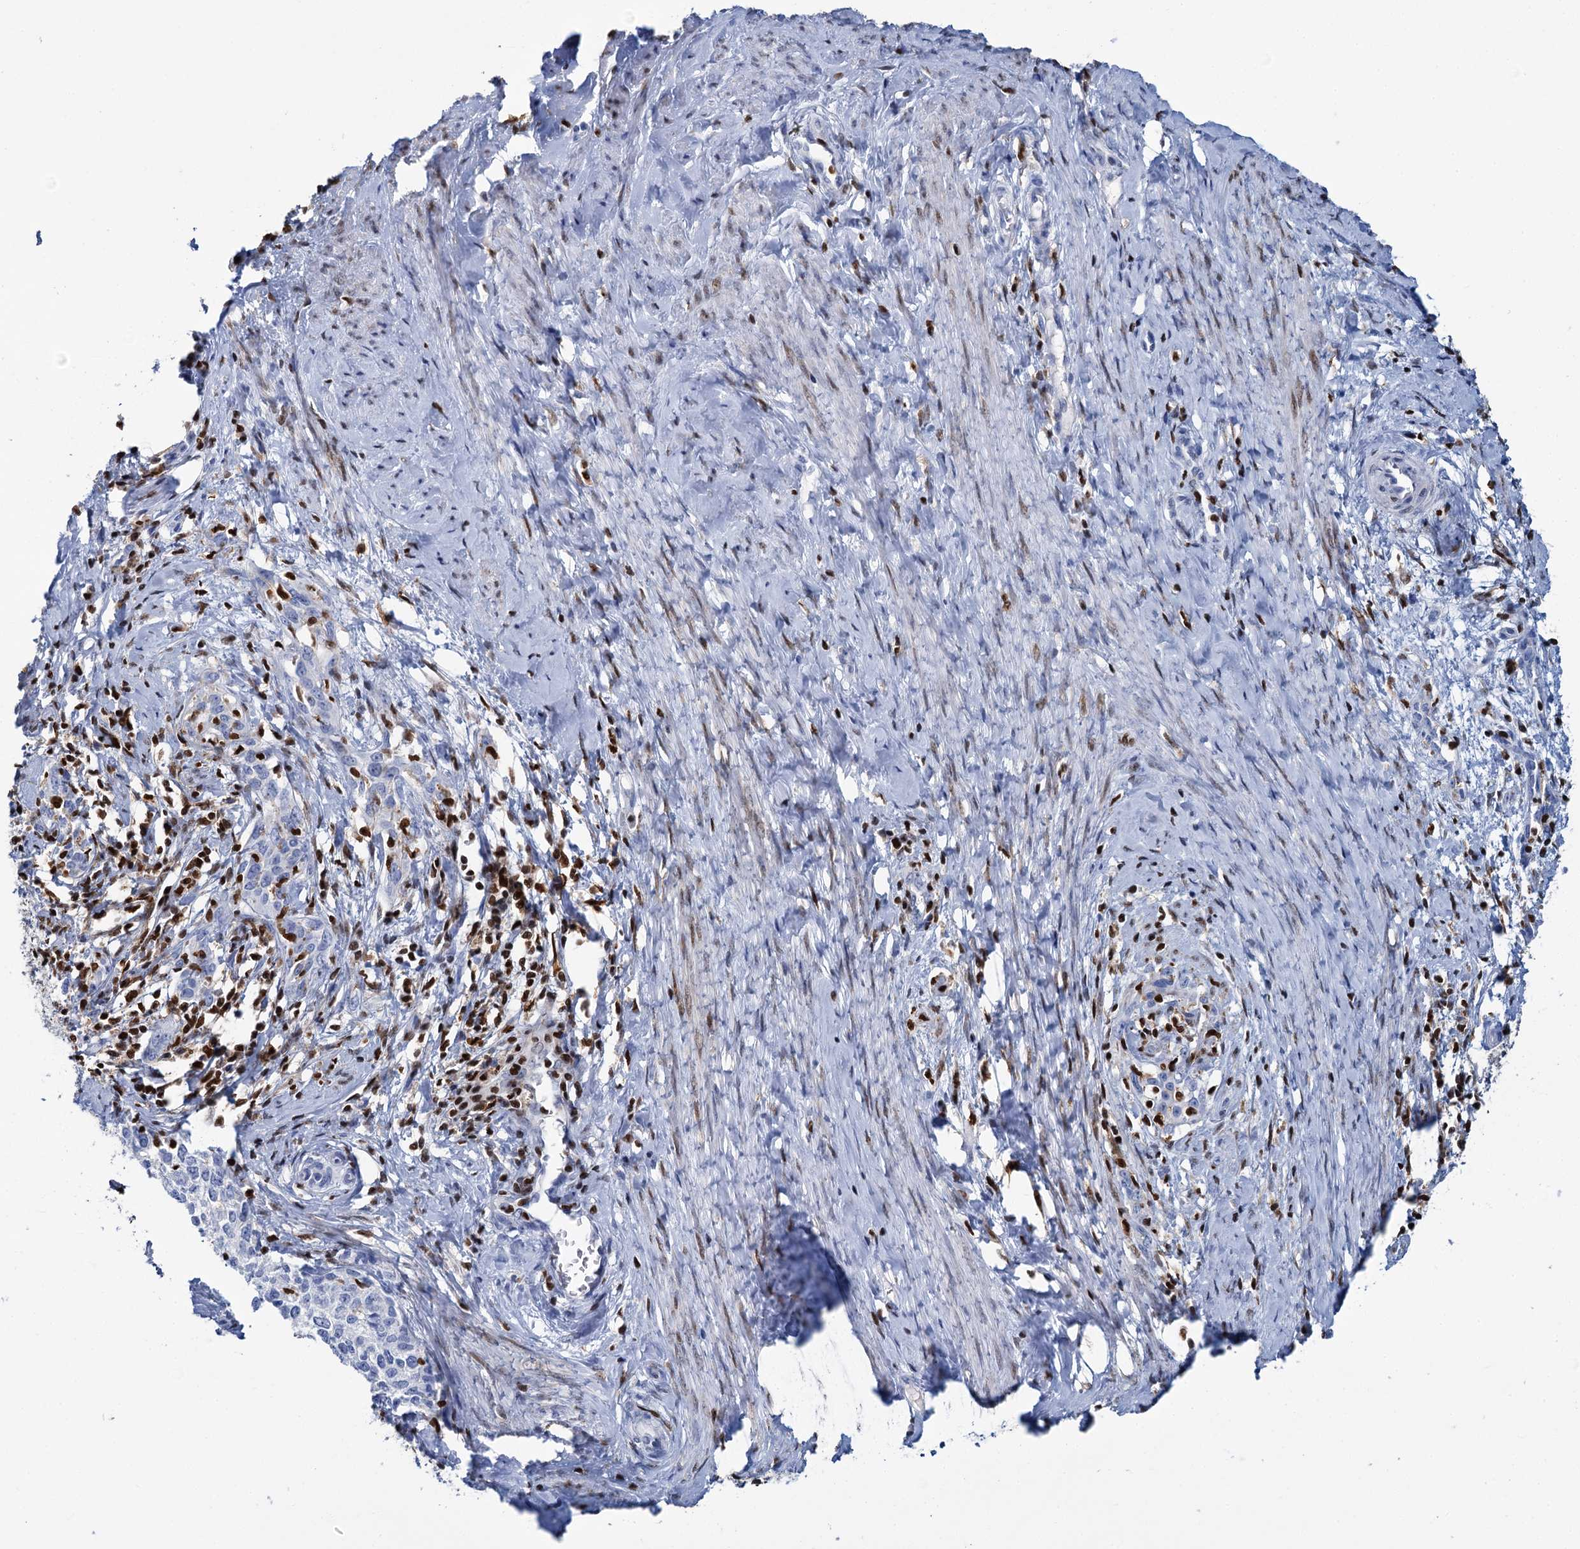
{"staining": {"intensity": "negative", "quantity": "none", "location": "none"}, "tissue": "cervical cancer", "cell_type": "Tumor cells", "image_type": "cancer", "snomed": [{"axis": "morphology", "description": "Squamous cell carcinoma, NOS"}, {"axis": "morphology", "description": "Adenocarcinoma, NOS"}, {"axis": "topography", "description": "Cervix"}], "caption": "Tumor cells are negative for protein expression in human squamous cell carcinoma (cervical). (DAB IHC with hematoxylin counter stain).", "gene": "CELF2", "patient": {"sex": "female", "age": 52}}